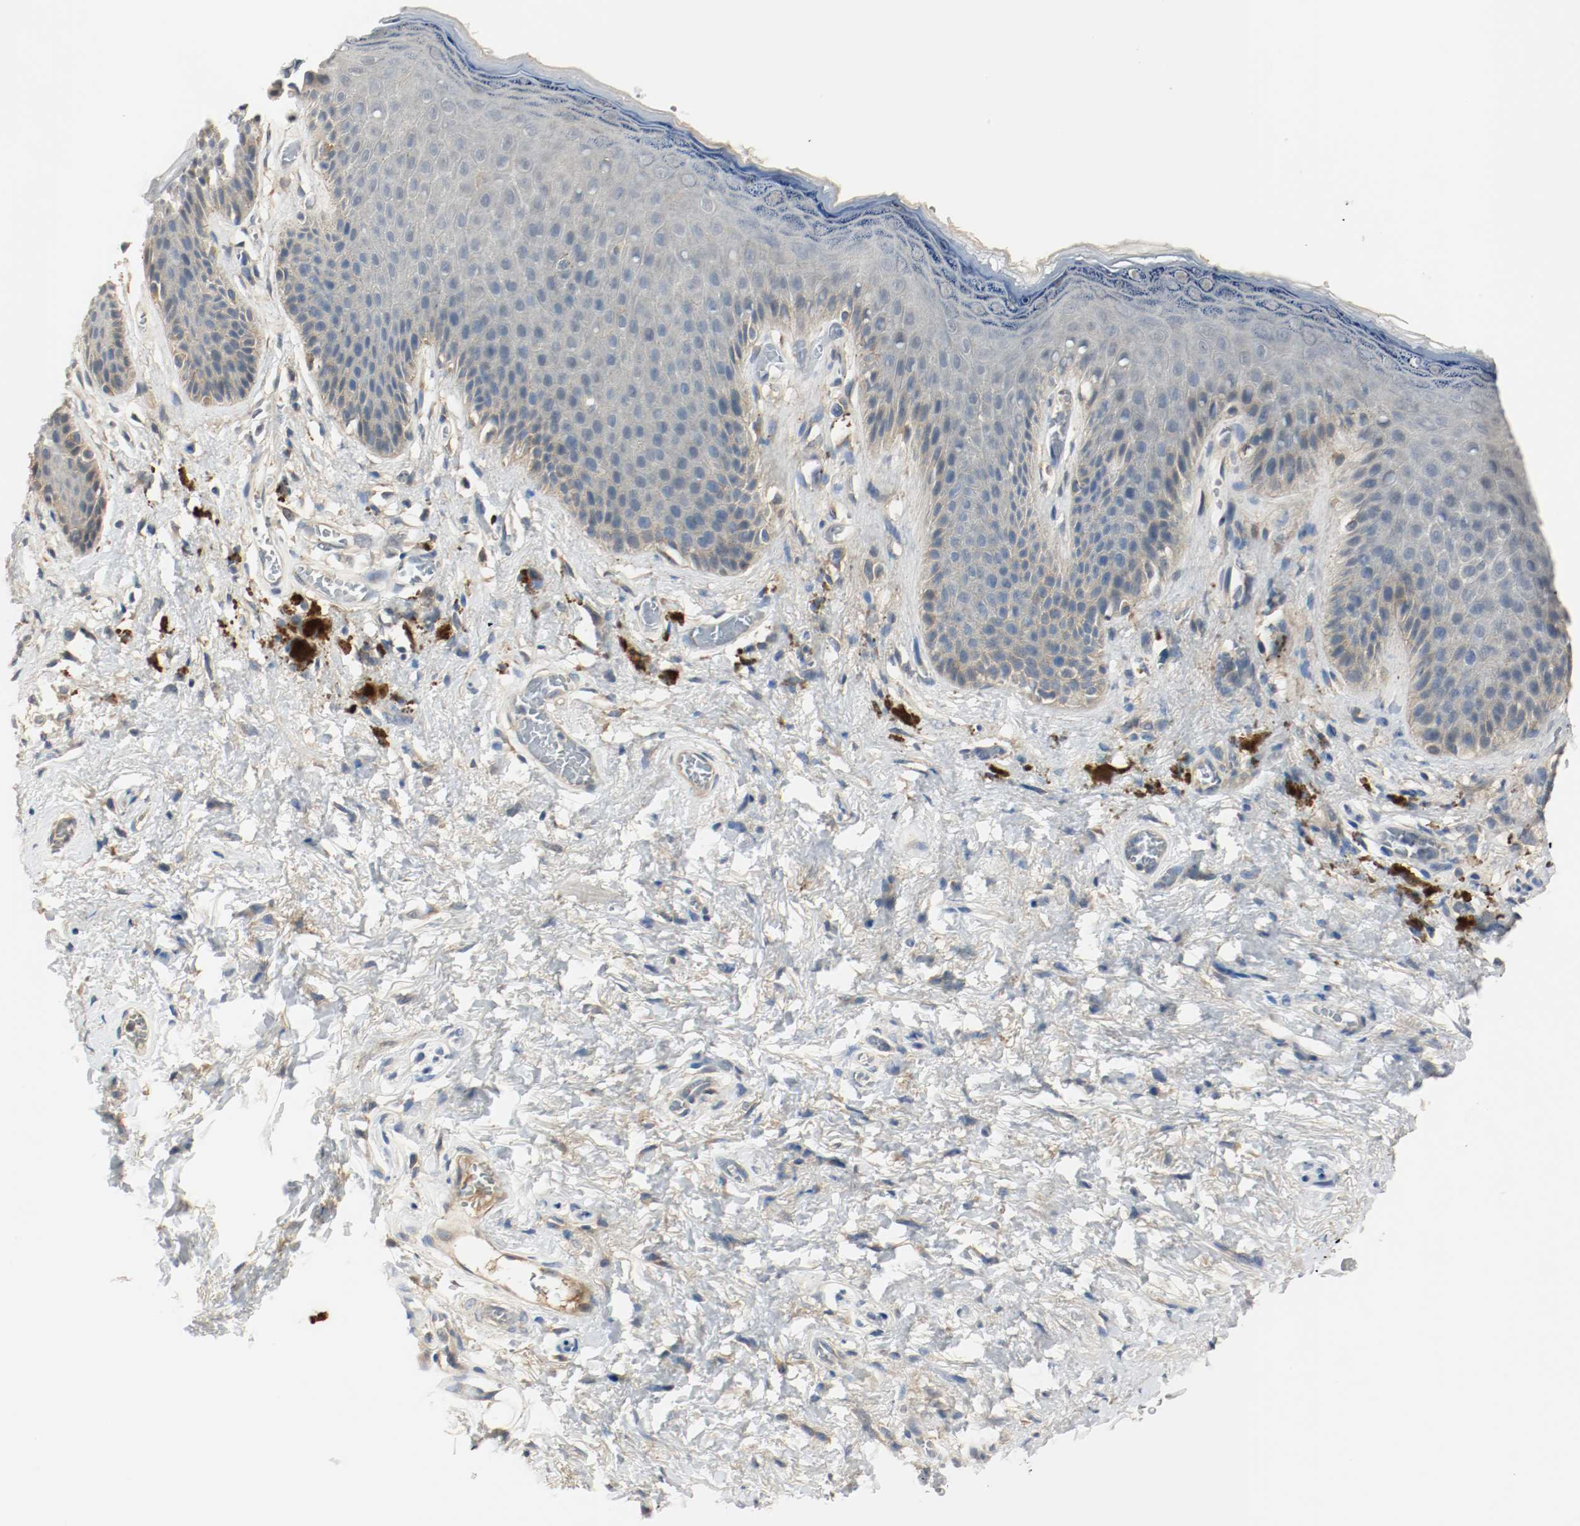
{"staining": {"intensity": "negative", "quantity": "none", "location": "none"}, "tissue": "skin", "cell_type": "Epidermal cells", "image_type": "normal", "snomed": [{"axis": "morphology", "description": "Normal tissue, NOS"}, {"axis": "topography", "description": "Anal"}], "caption": "High power microscopy photomicrograph of an immunohistochemistry image of unremarkable skin, revealing no significant staining in epidermal cells.", "gene": "MELTF", "patient": {"sex": "female", "age": 46}}